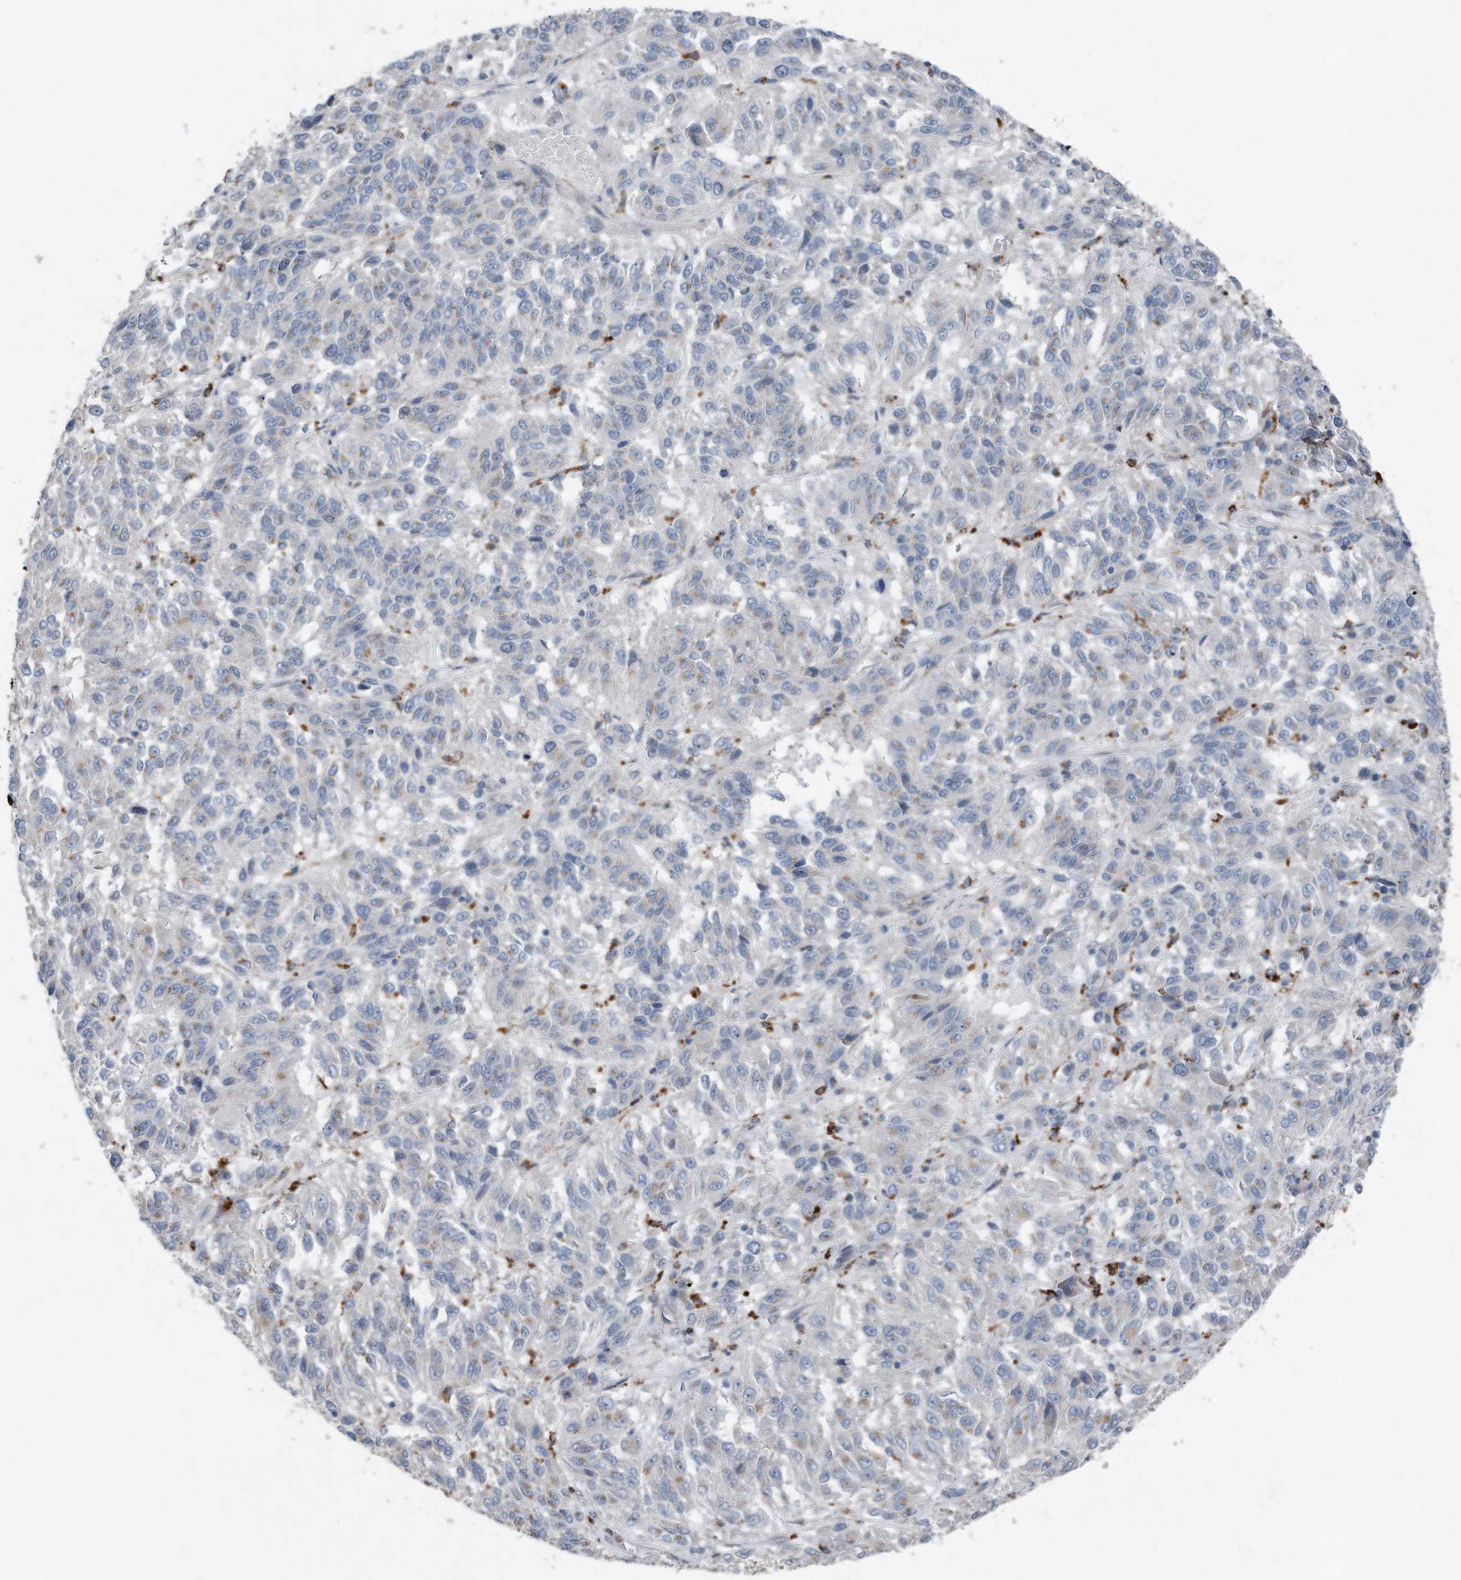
{"staining": {"intensity": "weak", "quantity": "<25%", "location": "cytoplasmic/membranous"}, "tissue": "melanoma", "cell_type": "Tumor cells", "image_type": "cancer", "snomed": [{"axis": "morphology", "description": "Malignant melanoma, Metastatic site"}, {"axis": "topography", "description": "Lung"}], "caption": "IHC micrograph of melanoma stained for a protein (brown), which demonstrates no staining in tumor cells.", "gene": "ZNF772", "patient": {"sex": "male", "age": 64}}